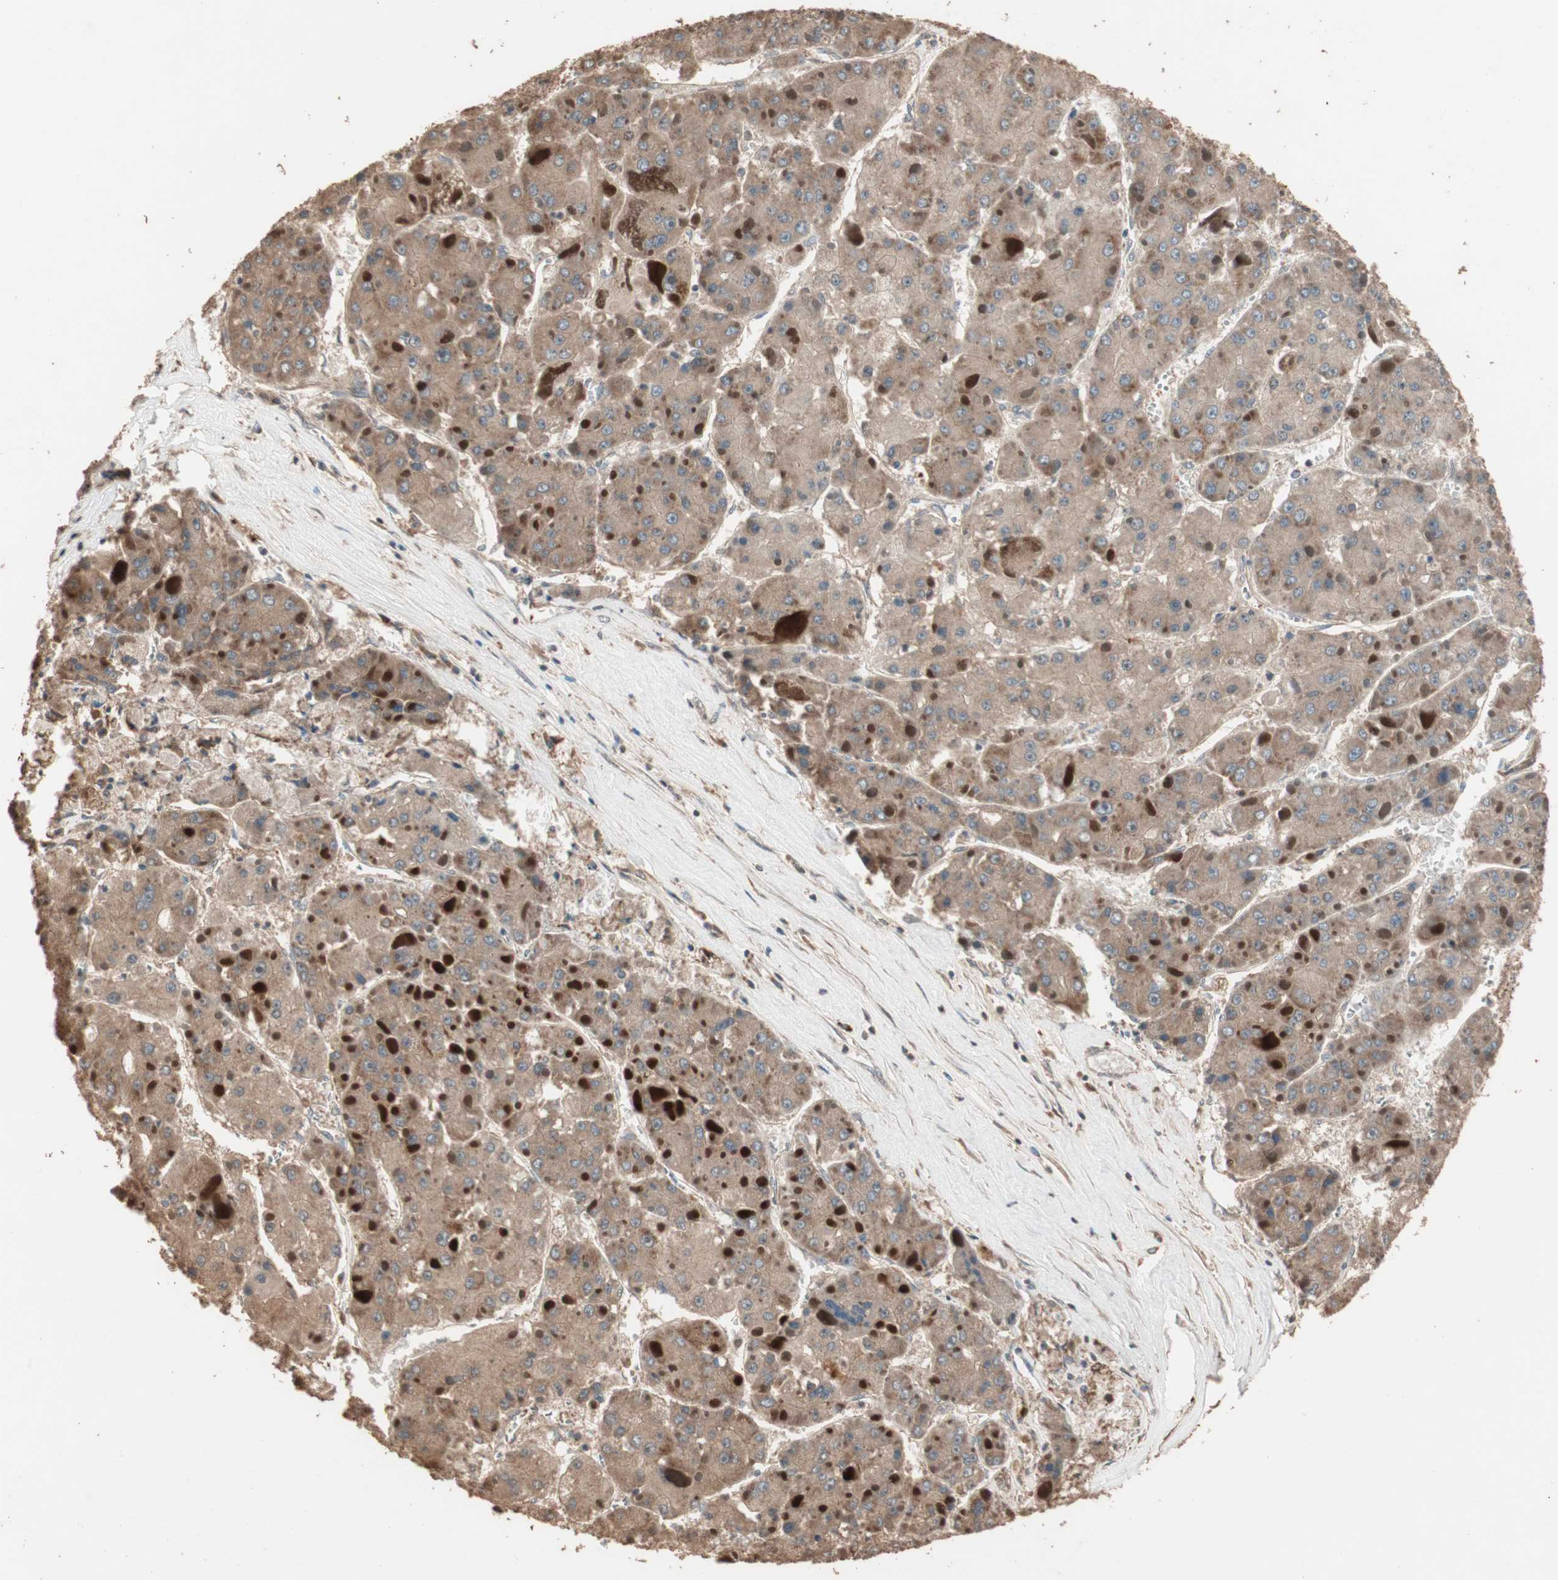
{"staining": {"intensity": "moderate", "quantity": ">75%", "location": "cytoplasmic/membranous"}, "tissue": "liver cancer", "cell_type": "Tumor cells", "image_type": "cancer", "snomed": [{"axis": "morphology", "description": "Carcinoma, Hepatocellular, NOS"}, {"axis": "topography", "description": "Liver"}], "caption": "The photomicrograph shows immunohistochemical staining of liver cancer (hepatocellular carcinoma). There is moderate cytoplasmic/membranous positivity is seen in approximately >75% of tumor cells.", "gene": "USP20", "patient": {"sex": "female", "age": 73}}